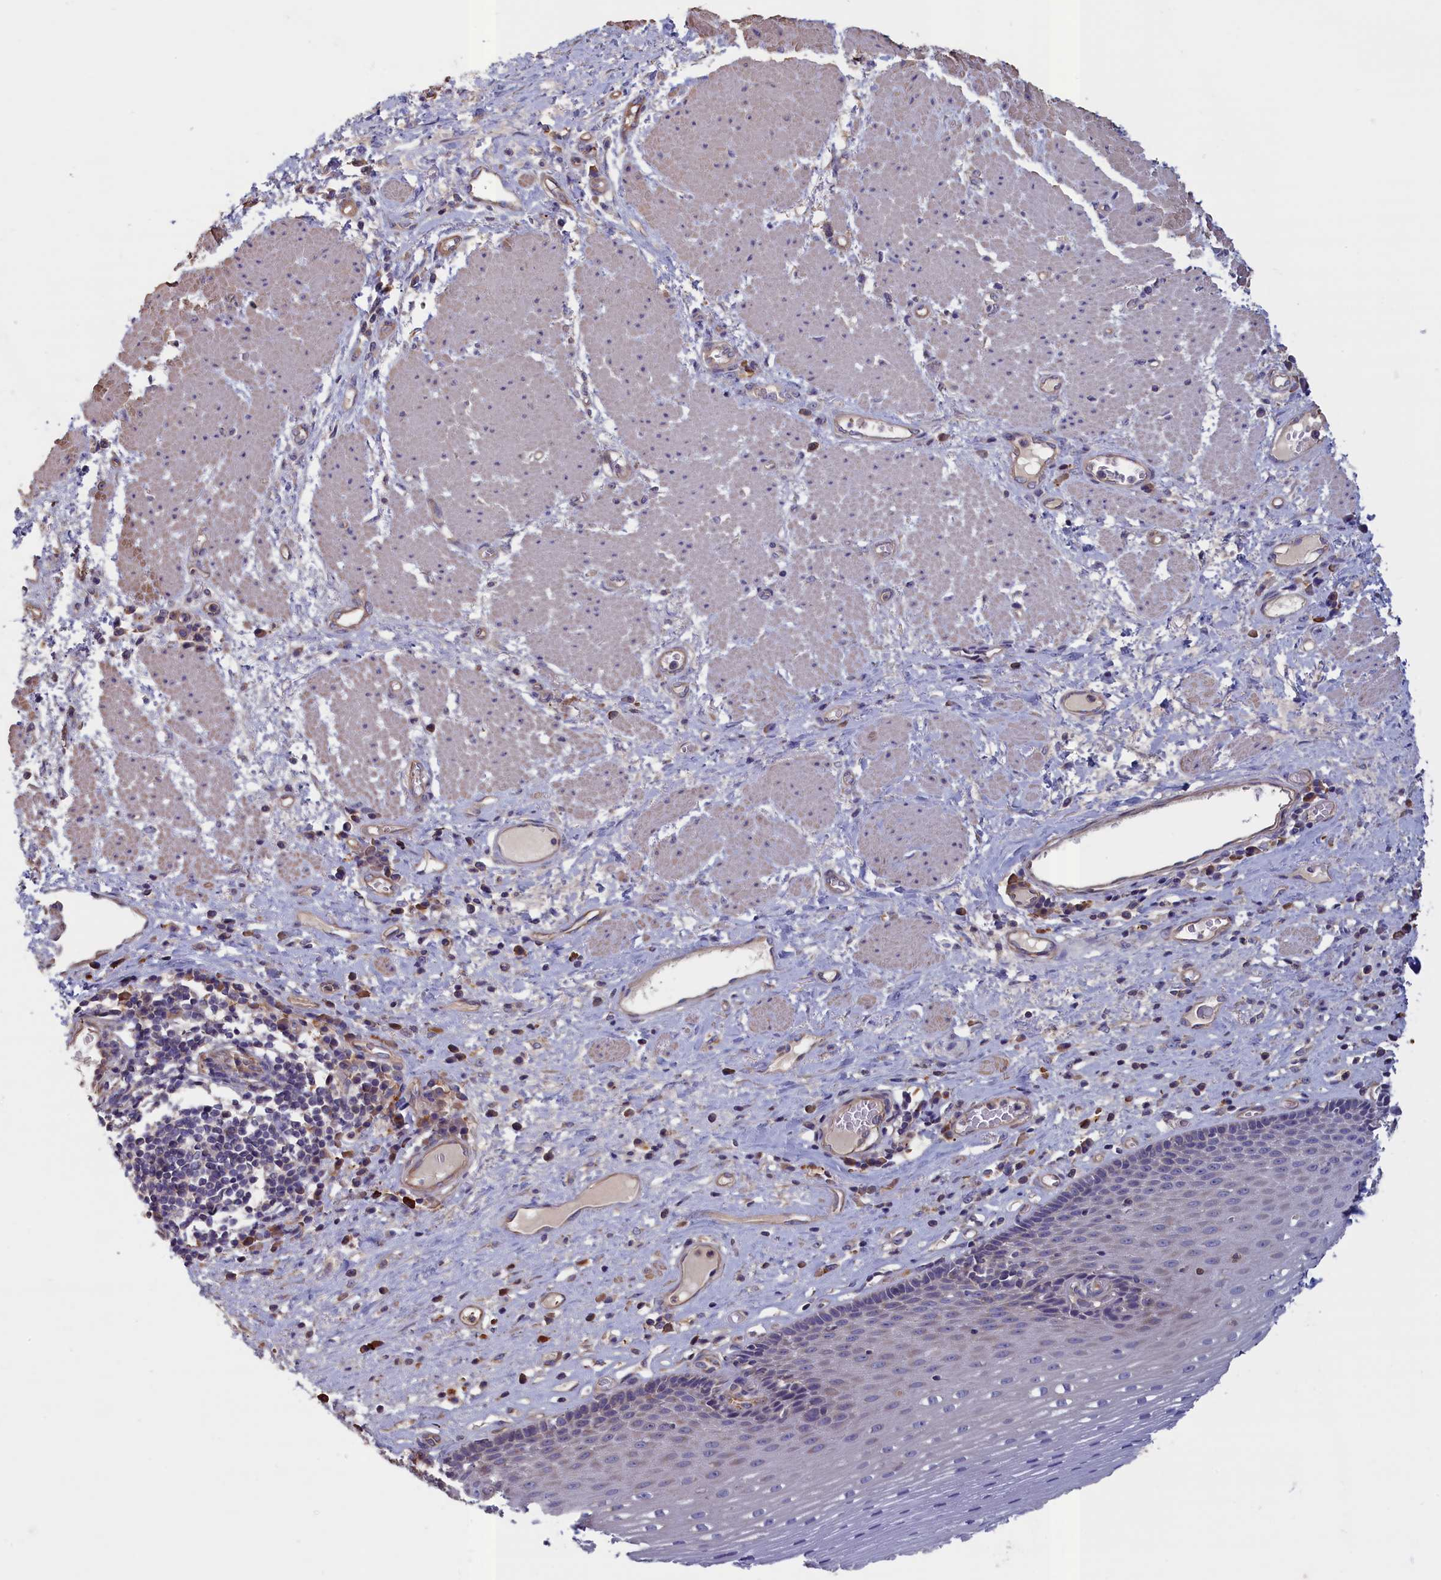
{"staining": {"intensity": "weak", "quantity": "25%-75%", "location": "cytoplasmic/membranous"}, "tissue": "esophagus", "cell_type": "Squamous epithelial cells", "image_type": "normal", "snomed": [{"axis": "morphology", "description": "Normal tissue, NOS"}, {"axis": "morphology", "description": "Adenocarcinoma, NOS"}, {"axis": "topography", "description": "Esophagus"}], "caption": "Immunohistochemical staining of normal esophagus demonstrates low levels of weak cytoplasmic/membranous staining in approximately 25%-75% of squamous epithelial cells. The protein is stained brown, and the nuclei are stained in blue (DAB (3,3'-diaminobenzidine) IHC with brightfield microscopy, high magnification).", "gene": "ANKRD2", "patient": {"sex": "male", "age": 62}}